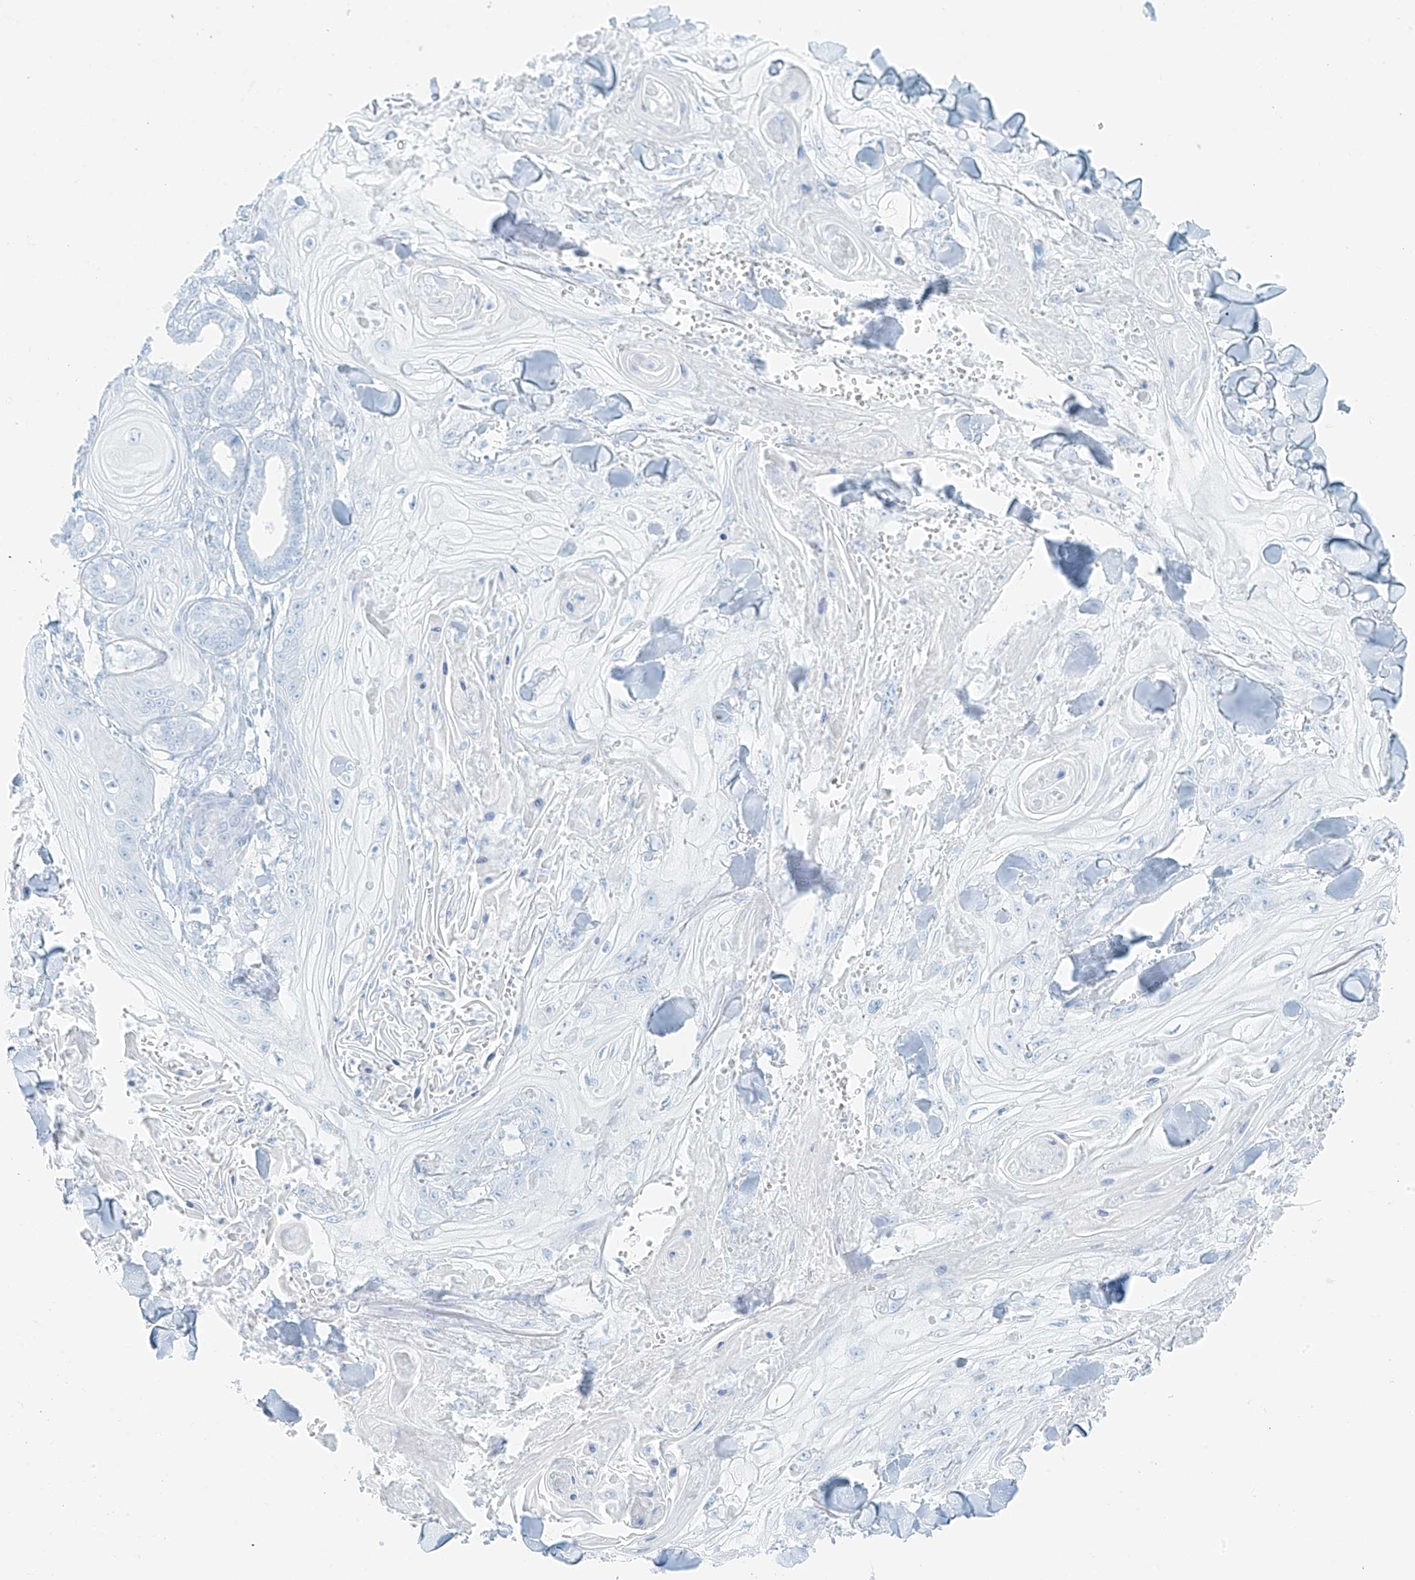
{"staining": {"intensity": "negative", "quantity": "none", "location": "none"}, "tissue": "skin cancer", "cell_type": "Tumor cells", "image_type": "cancer", "snomed": [{"axis": "morphology", "description": "Squamous cell carcinoma, NOS"}, {"axis": "topography", "description": "Skin"}], "caption": "The photomicrograph demonstrates no significant staining in tumor cells of skin squamous cell carcinoma.", "gene": "FSTL1", "patient": {"sex": "male", "age": 74}}